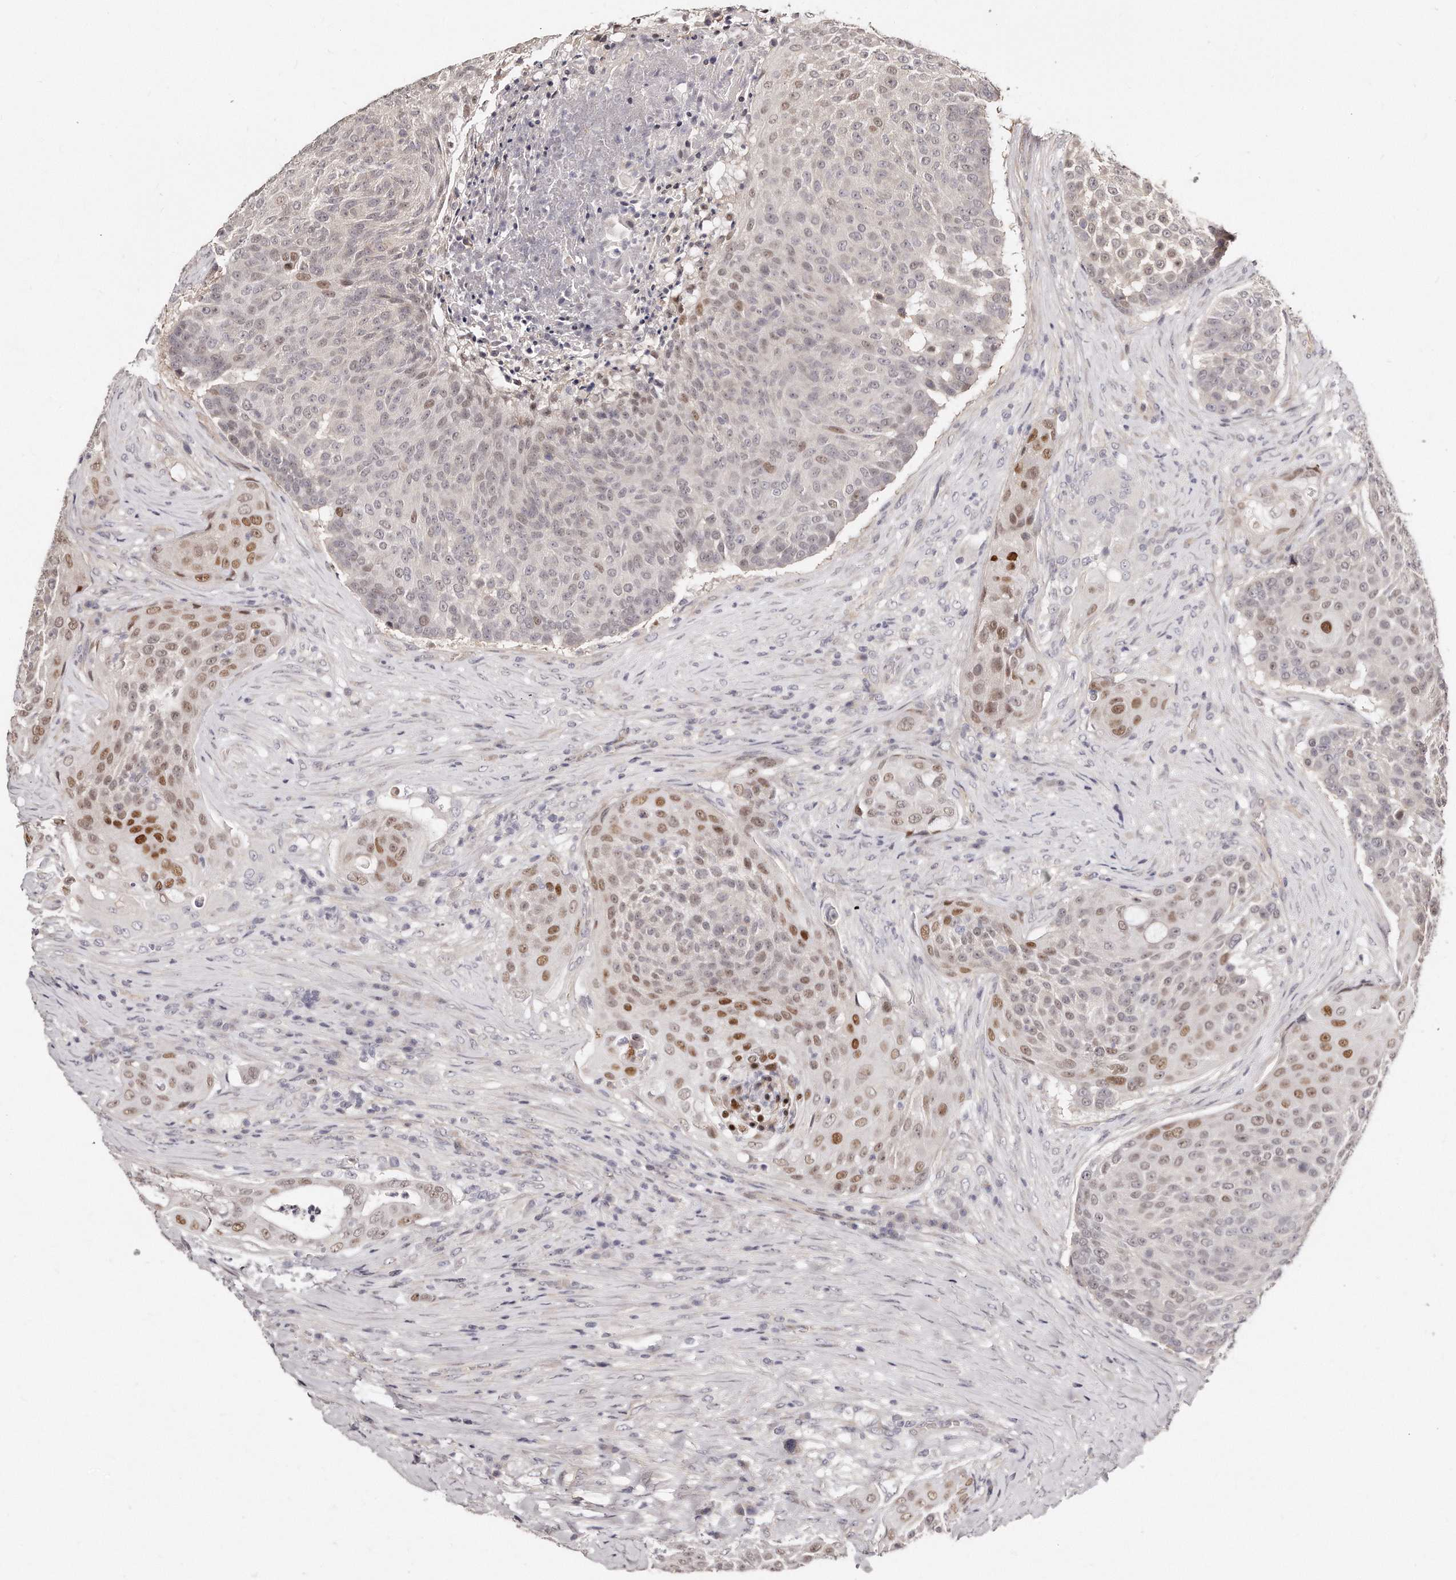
{"staining": {"intensity": "moderate", "quantity": "<25%", "location": "nuclear"}, "tissue": "urothelial cancer", "cell_type": "Tumor cells", "image_type": "cancer", "snomed": [{"axis": "morphology", "description": "Urothelial carcinoma, High grade"}, {"axis": "topography", "description": "Urinary bladder"}], "caption": "This is an image of immunohistochemistry (IHC) staining of high-grade urothelial carcinoma, which shows moderate staining in the nuclear of tumor cells.", "gene": "CASZ1", "patient": {"sex": "female", "age": 63}}